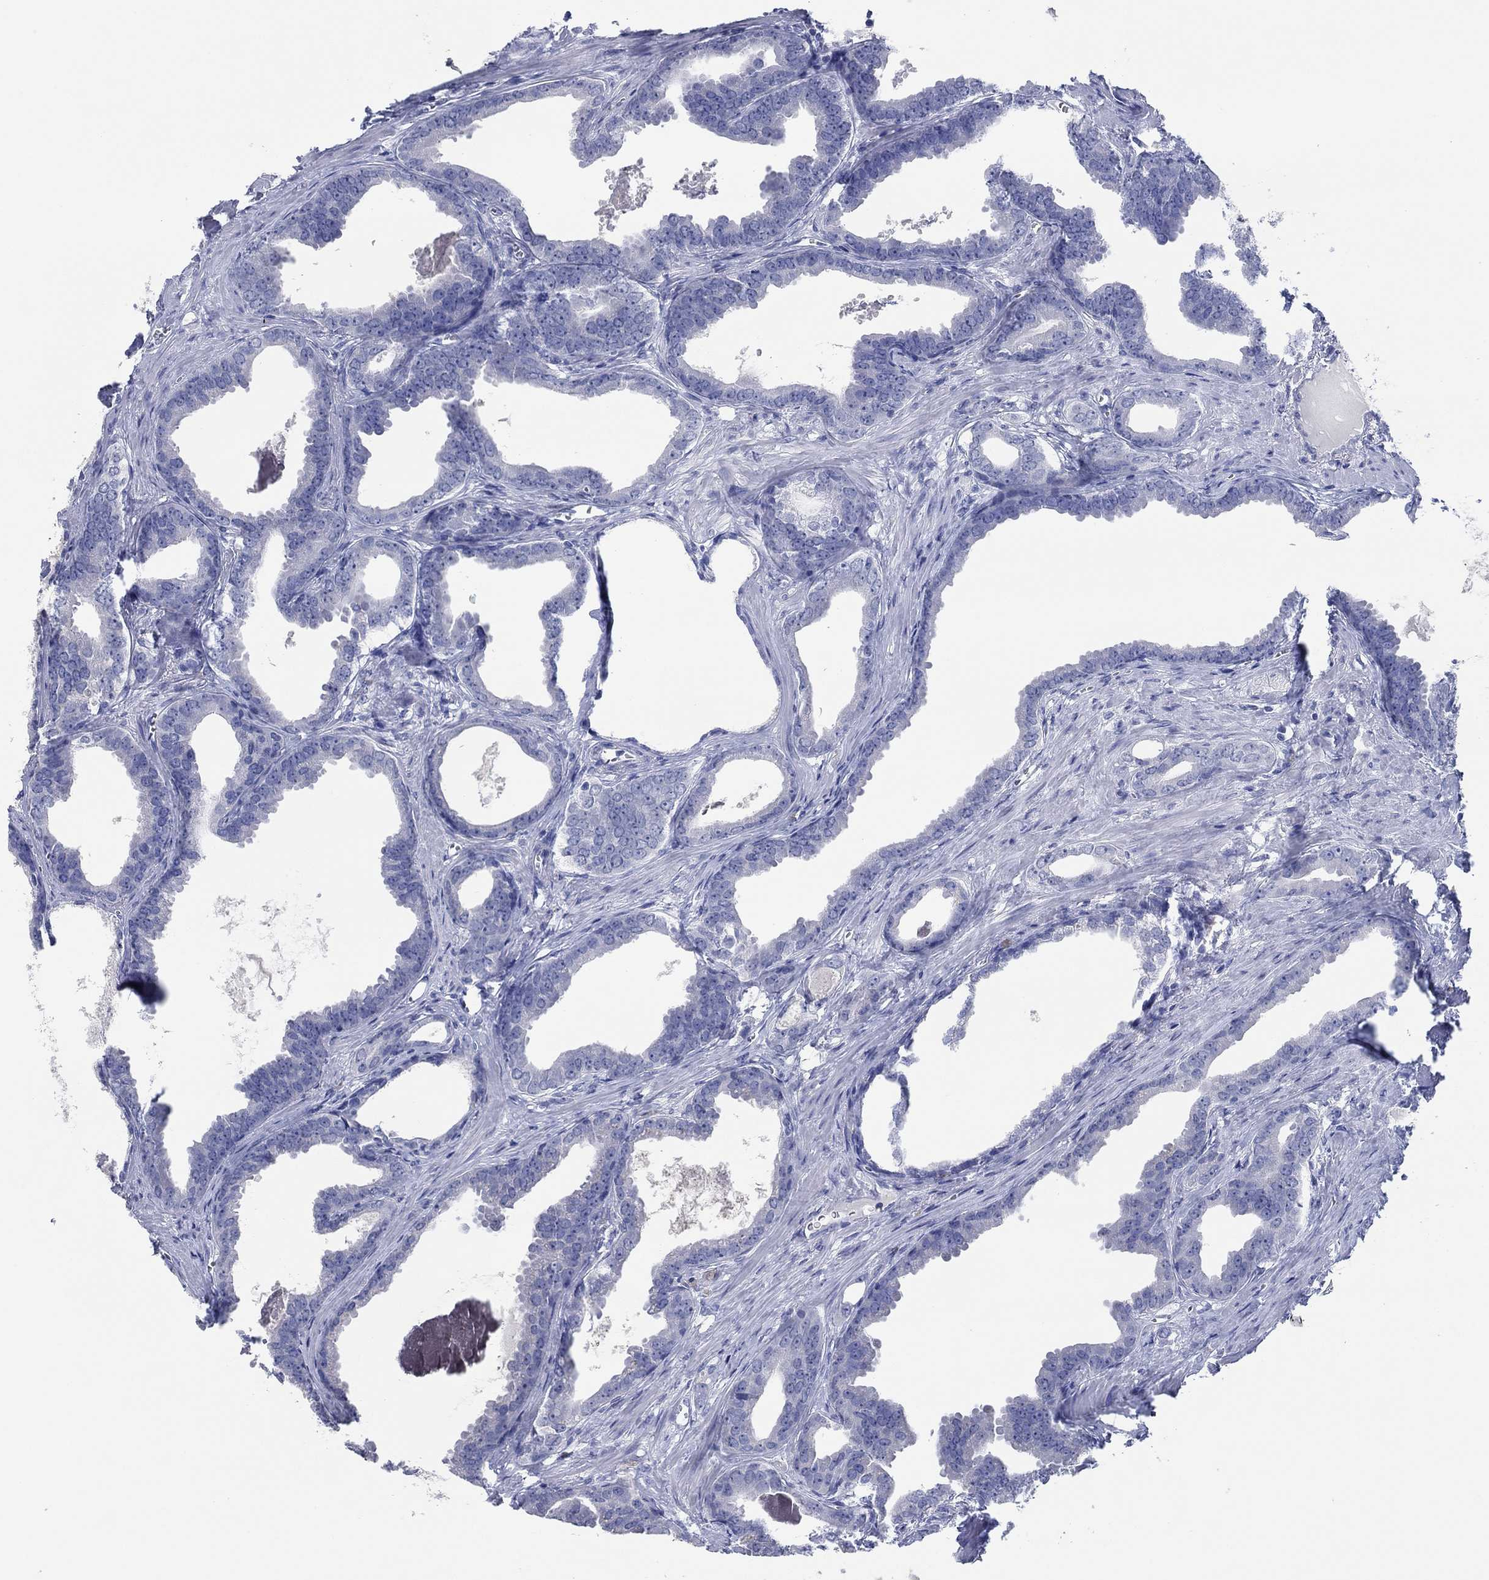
{"staining": {"intensity": "negative", "quantity": "none", "location": "none"}, "tissue": "prostate cancer", "cell_type": "Tumor cells", "image_type": "cancer", "snomed": [{"axis": "morphology", "description": "Adenocarcinoma, NOS"}, {"axis": "topography", "description": "Prostate"}], "caption": "An IHC image of prostate cancer is shown. There is no staining in tumor cells of prostate cancer.", "gene": "POU5F1", "patient": {"sex": "male", "age": 66}}